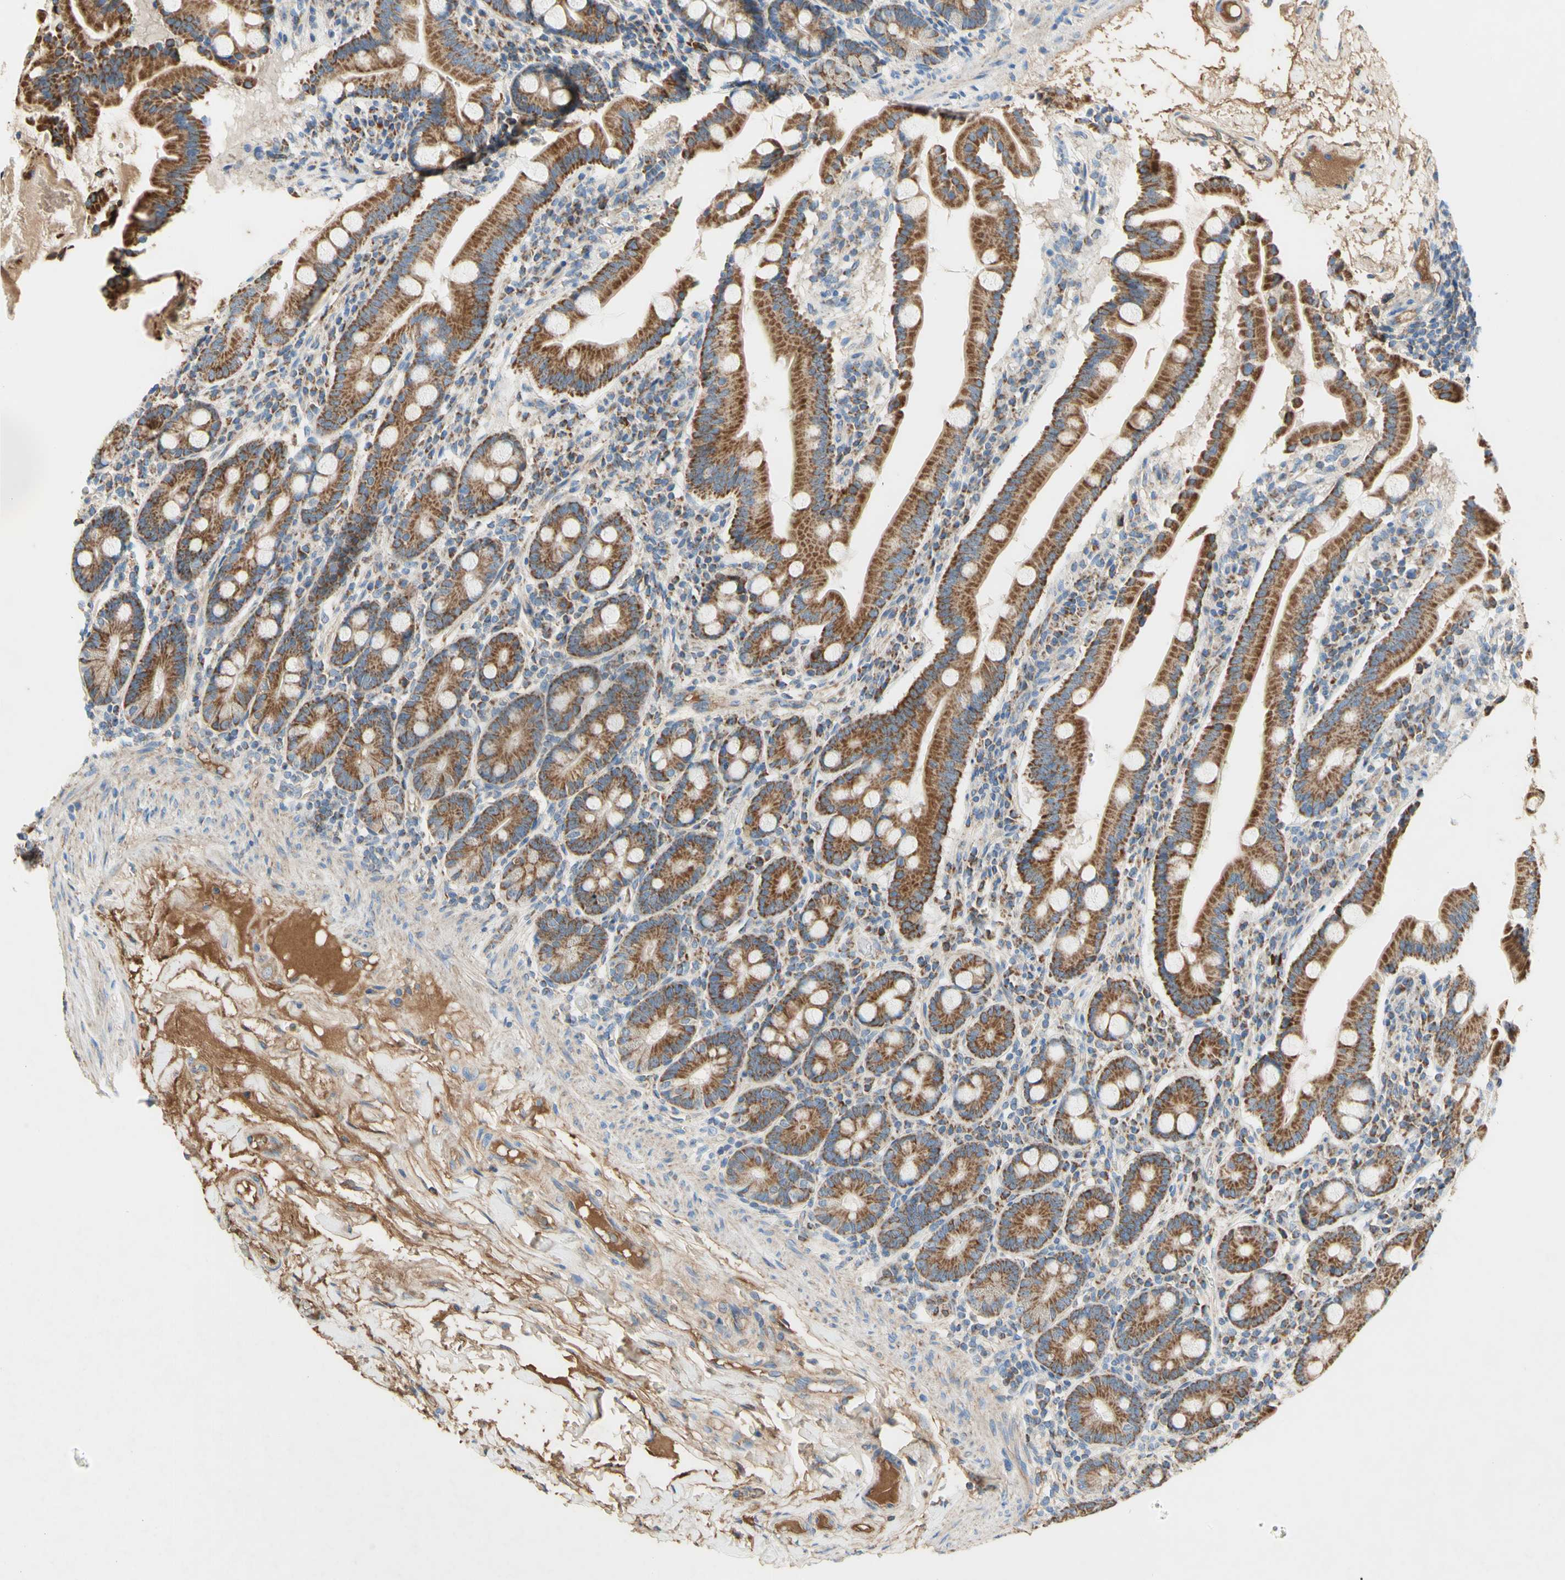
{"staining": {"intensity": "strong", "quantity": ">75%", "location": "cytoplasmic/membranous"}, "tissue": "duodenum", "cell_type": "Glandular cells", "image_type": "normal", "snomed": [{"axis": "morphology", "description": "Normal tissue, NOS"}, {"axis": "topography", "description": "Duodenum"}], "caption": "This micrograph reveals IHC staining of normal human duodenum, with high strong cytoplasmic/membranous expression in approximately >75% of glandular cells.", "gene": "SDHB", "patient": {"sex": "male", "age": 50}}